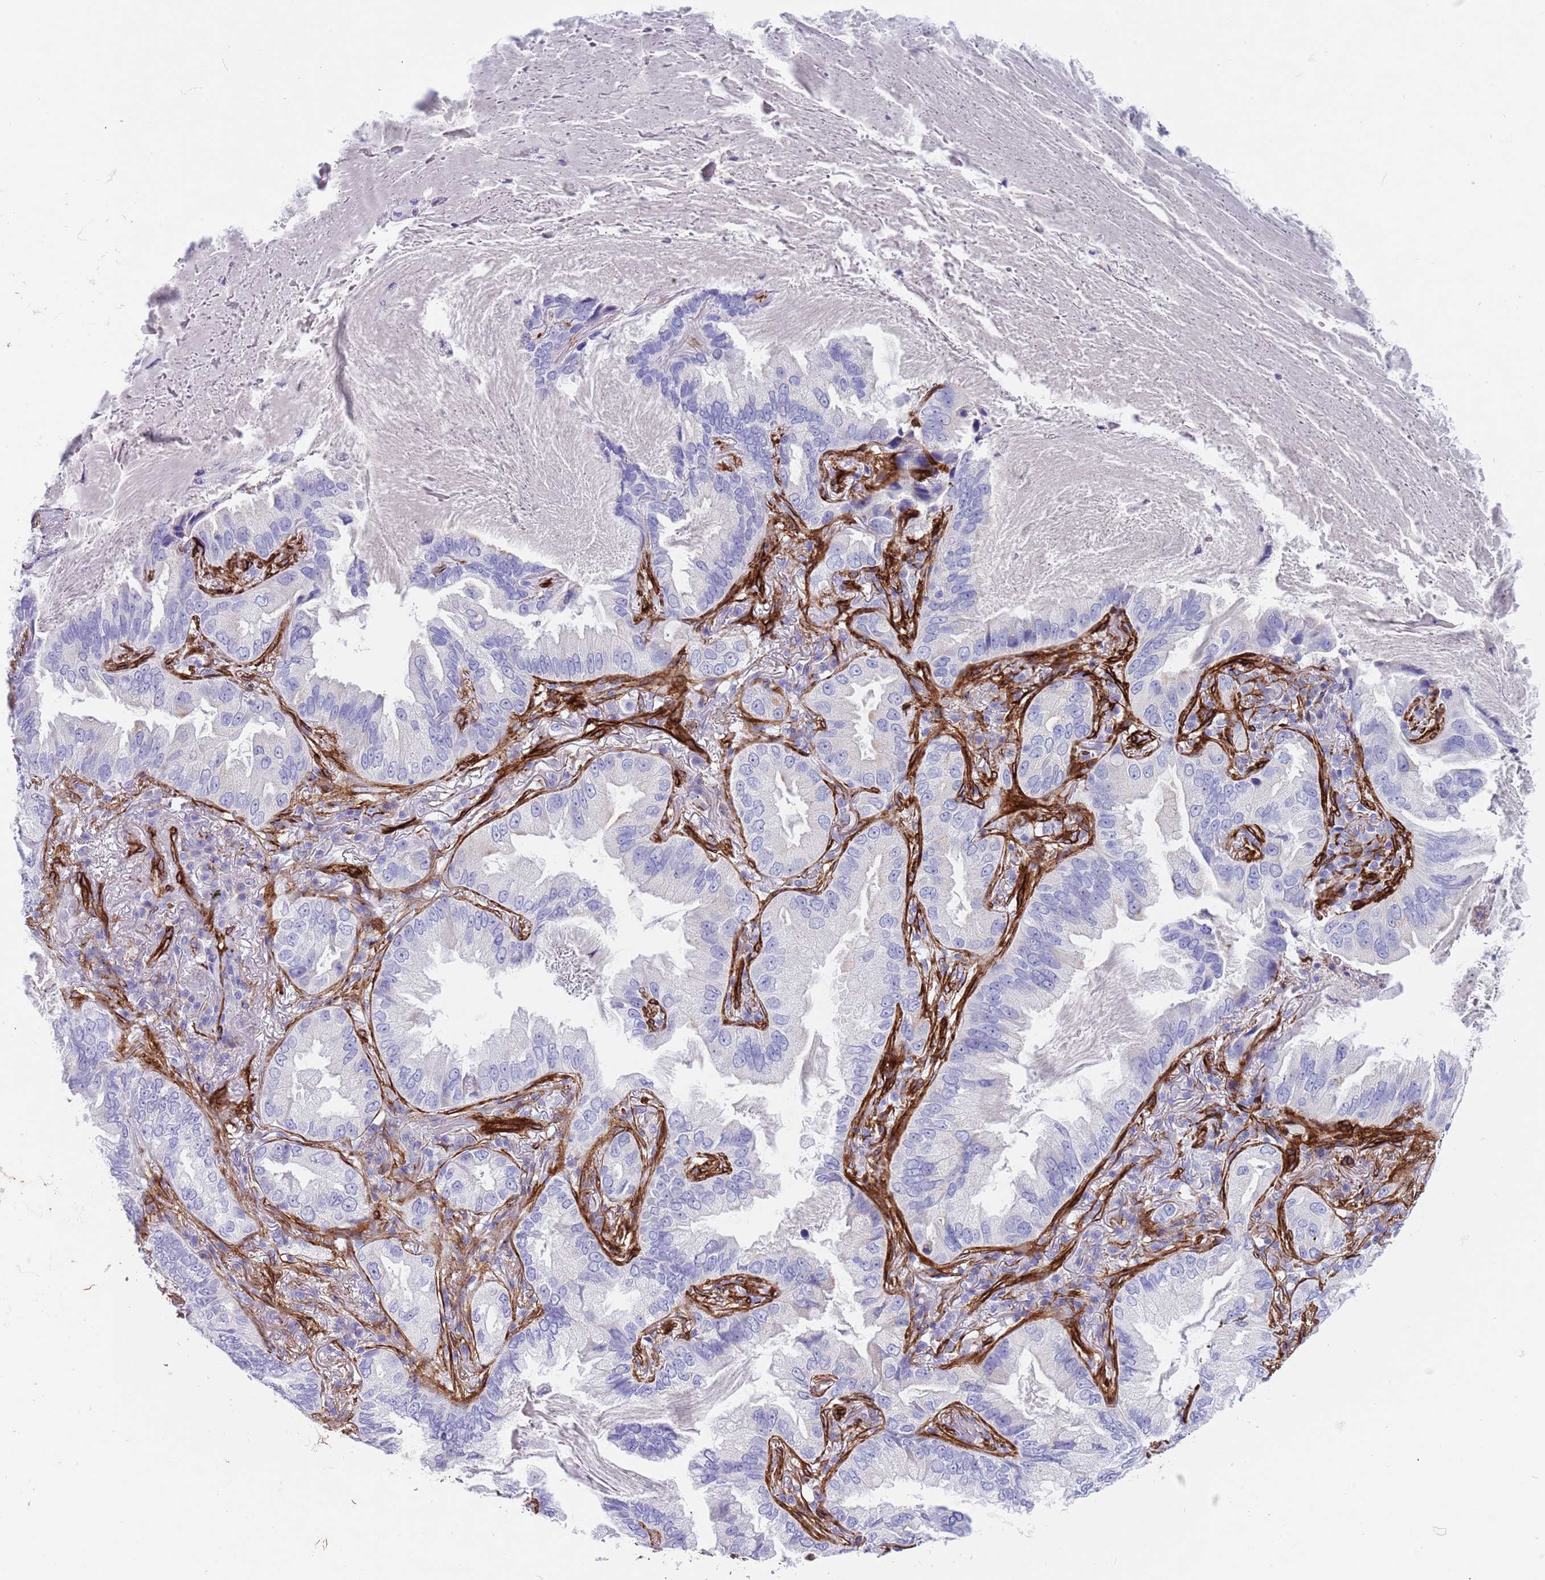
{"staining": {"intensity": "negative", "quantity": "none", "location": "none"}, "tissue": "lung cancer", "cell_type": "Tumor cells", "image_type": "cancer", "snomed": [{"axis": "morphology", "description": "Adenocarcinoma, NOS"}, {"axis": "topography", "description": "Lung"}], "caption": "Tumor cells show no significant expression in lung cancer.", "gene": "CAV2", "patient": {"sex": "female", "age": 69}}